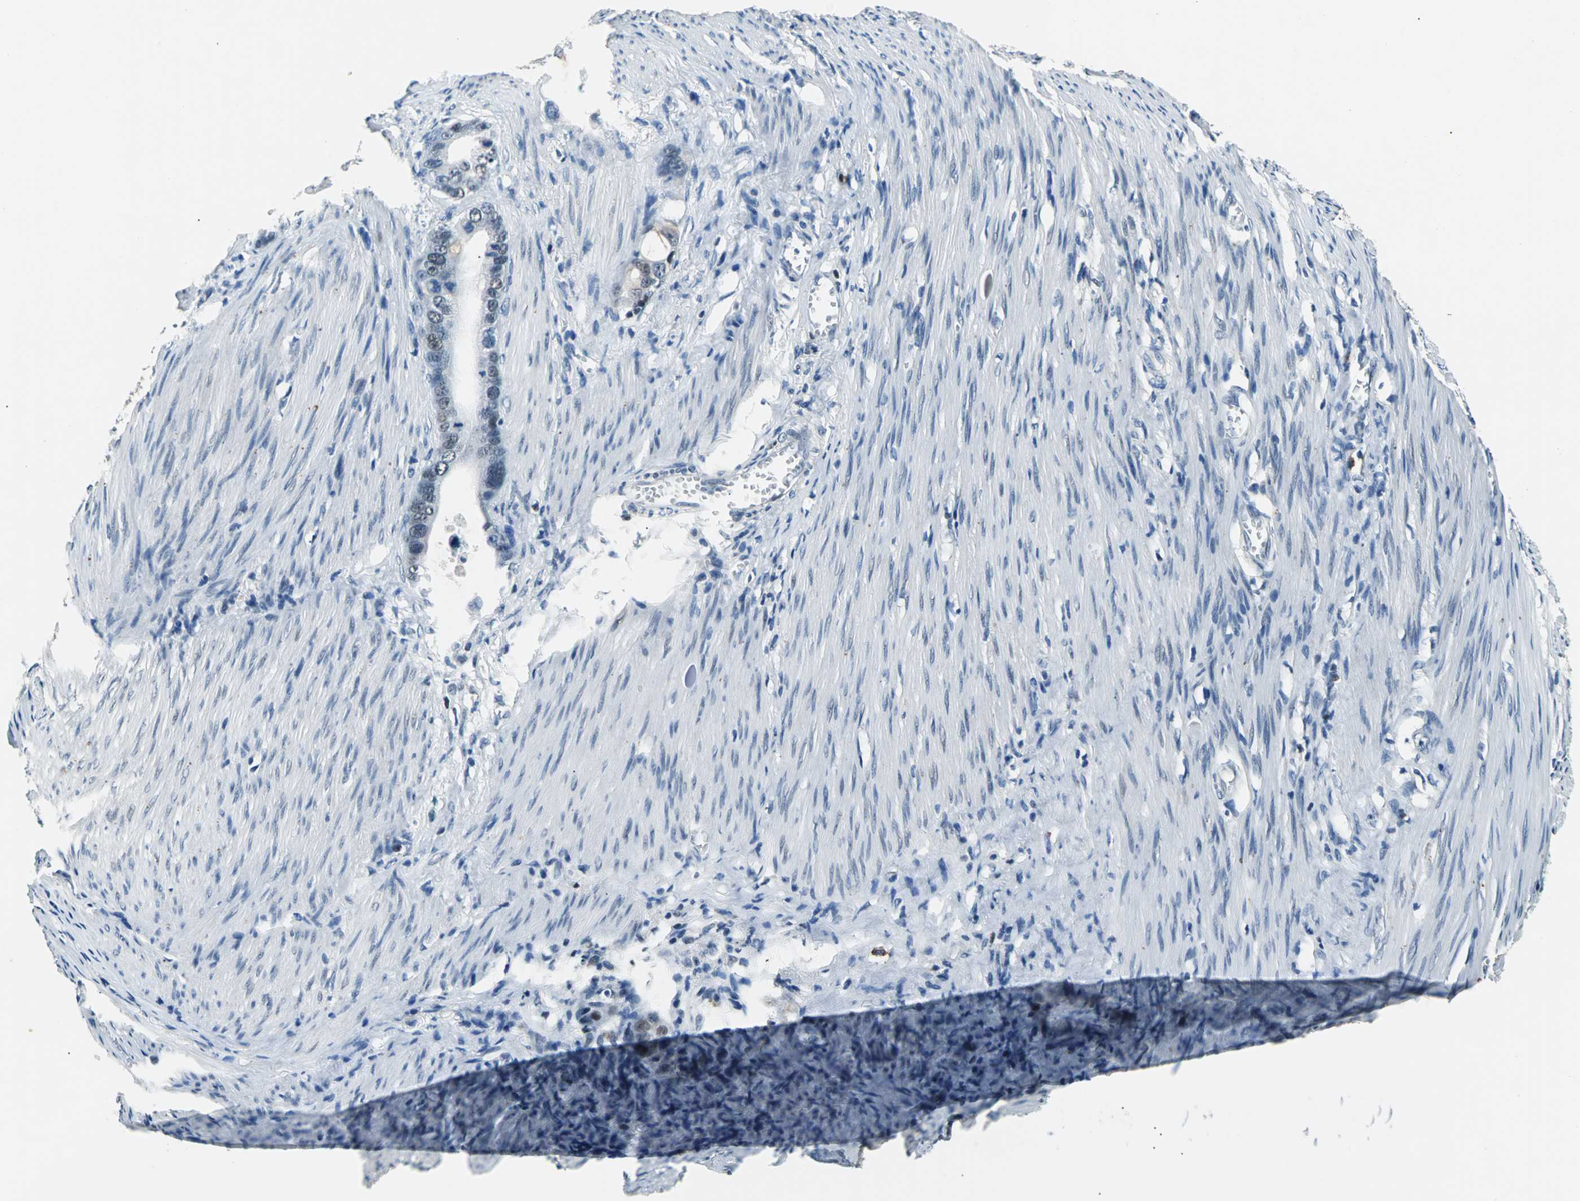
{"staining": {"intensity": "weak", "quantity": "<25%", "location": "nuclear"}, "tissue": "stomach cancer", "cell_type": "Tumor cells", "image_type": "cancer", "snomed": [{"axis": "morphology", "description": "Adenocarcinoma, NOS"}, {"axis": "topography", "description": "Stomach"}], "caption": "Immunohistochemistry (IHC) of stomach cancer (adenocarcinoma) reveals no expression in tumor cells.", "gene": "USP28", "patient": {"sex": "female", "age": 75}}